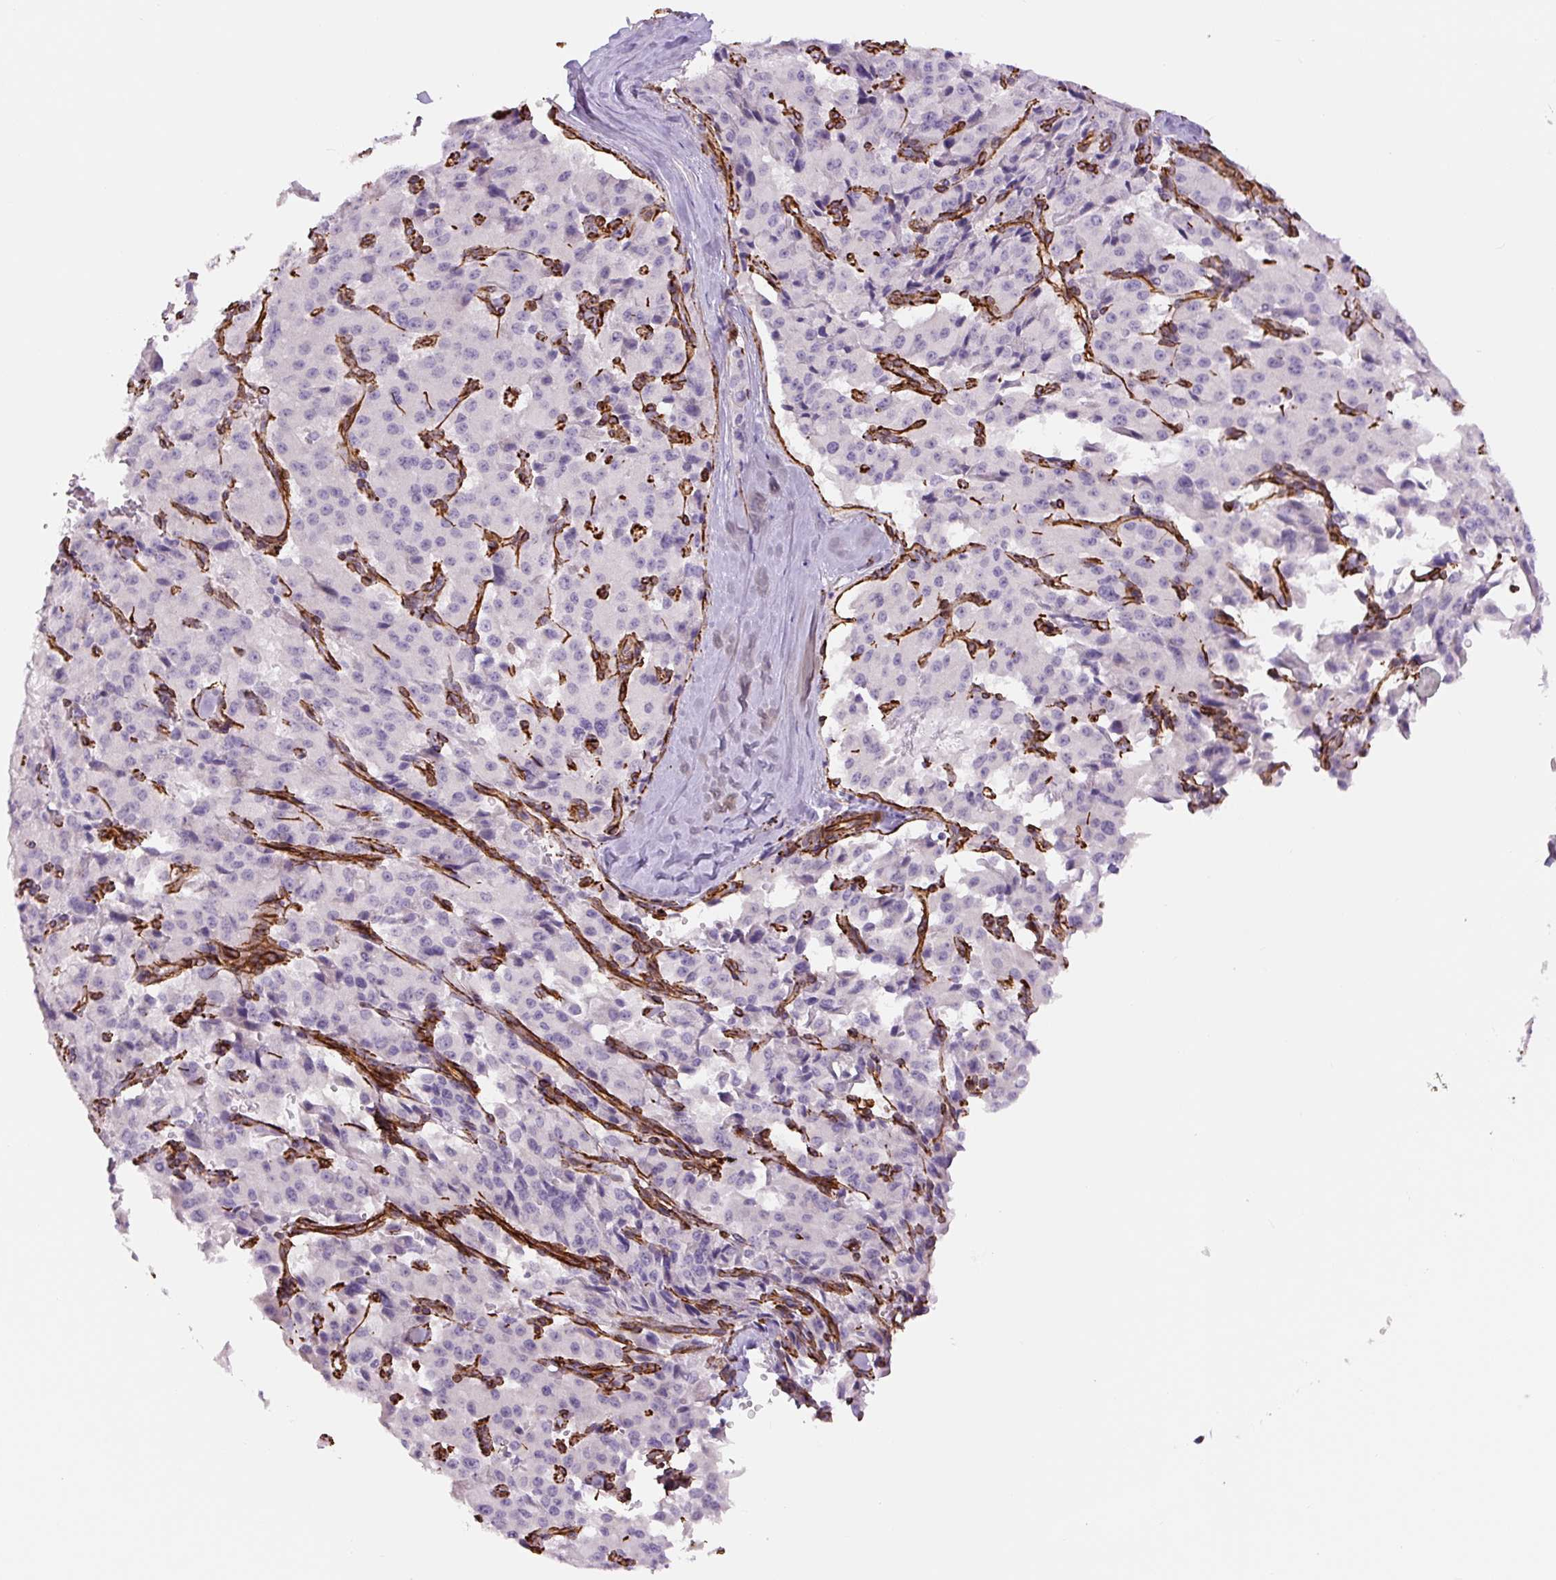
{"staining": {"intensity": "negative", "quantity": "none", "location": "none"}, "tissue": "pancreatic cancer", "cell_type": "Tumor cells", "image_type": "cancer", "snomed": [{"axis": "morphology", "description": "Adenocarcinoma, NOS"}, {"axis": "topography", "description": "Pancreas"}], "caption": "Tumor cells are negative for protein expression in human pancreatic adenocarcinoma.", "gene": "NES", "patient": {"sex": "male", "age": 65}}